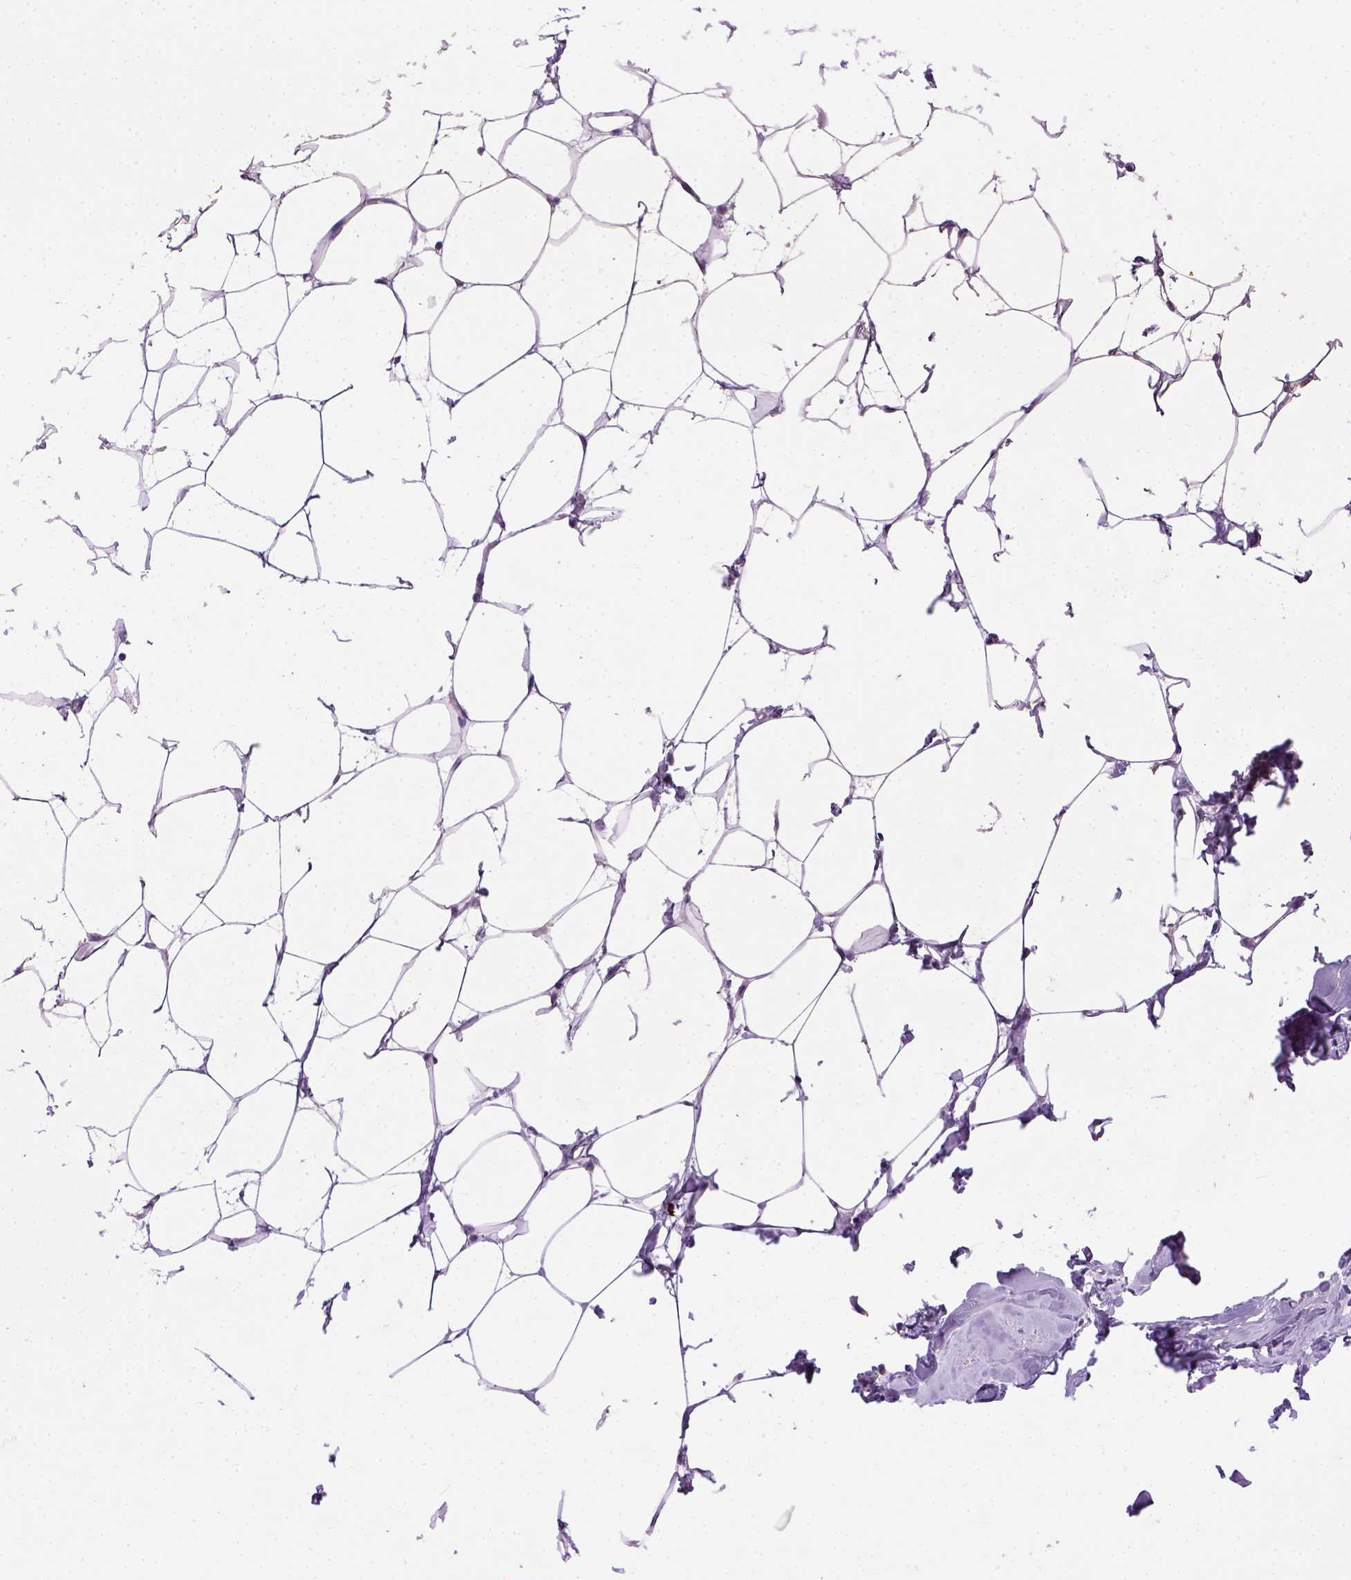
{"staining": {"intensity": "negative", "quantity": "none", "location": "none"}, "tissue": "breast", "cell_type": "Adipocytes", "image_type": "normal", "snomed": [{"axis": "morphology", "description": "Normal tissue, NOS"}, {"axis": "topography", "description": "Breast"}], "caption": "Immunohistochemistry (IHC) image of unremarkable human breast stained for a protein (brown), which shows no expression in adipocytes.", "gene": "UTP4", "patient": {"sex": "female", "age": 27}}